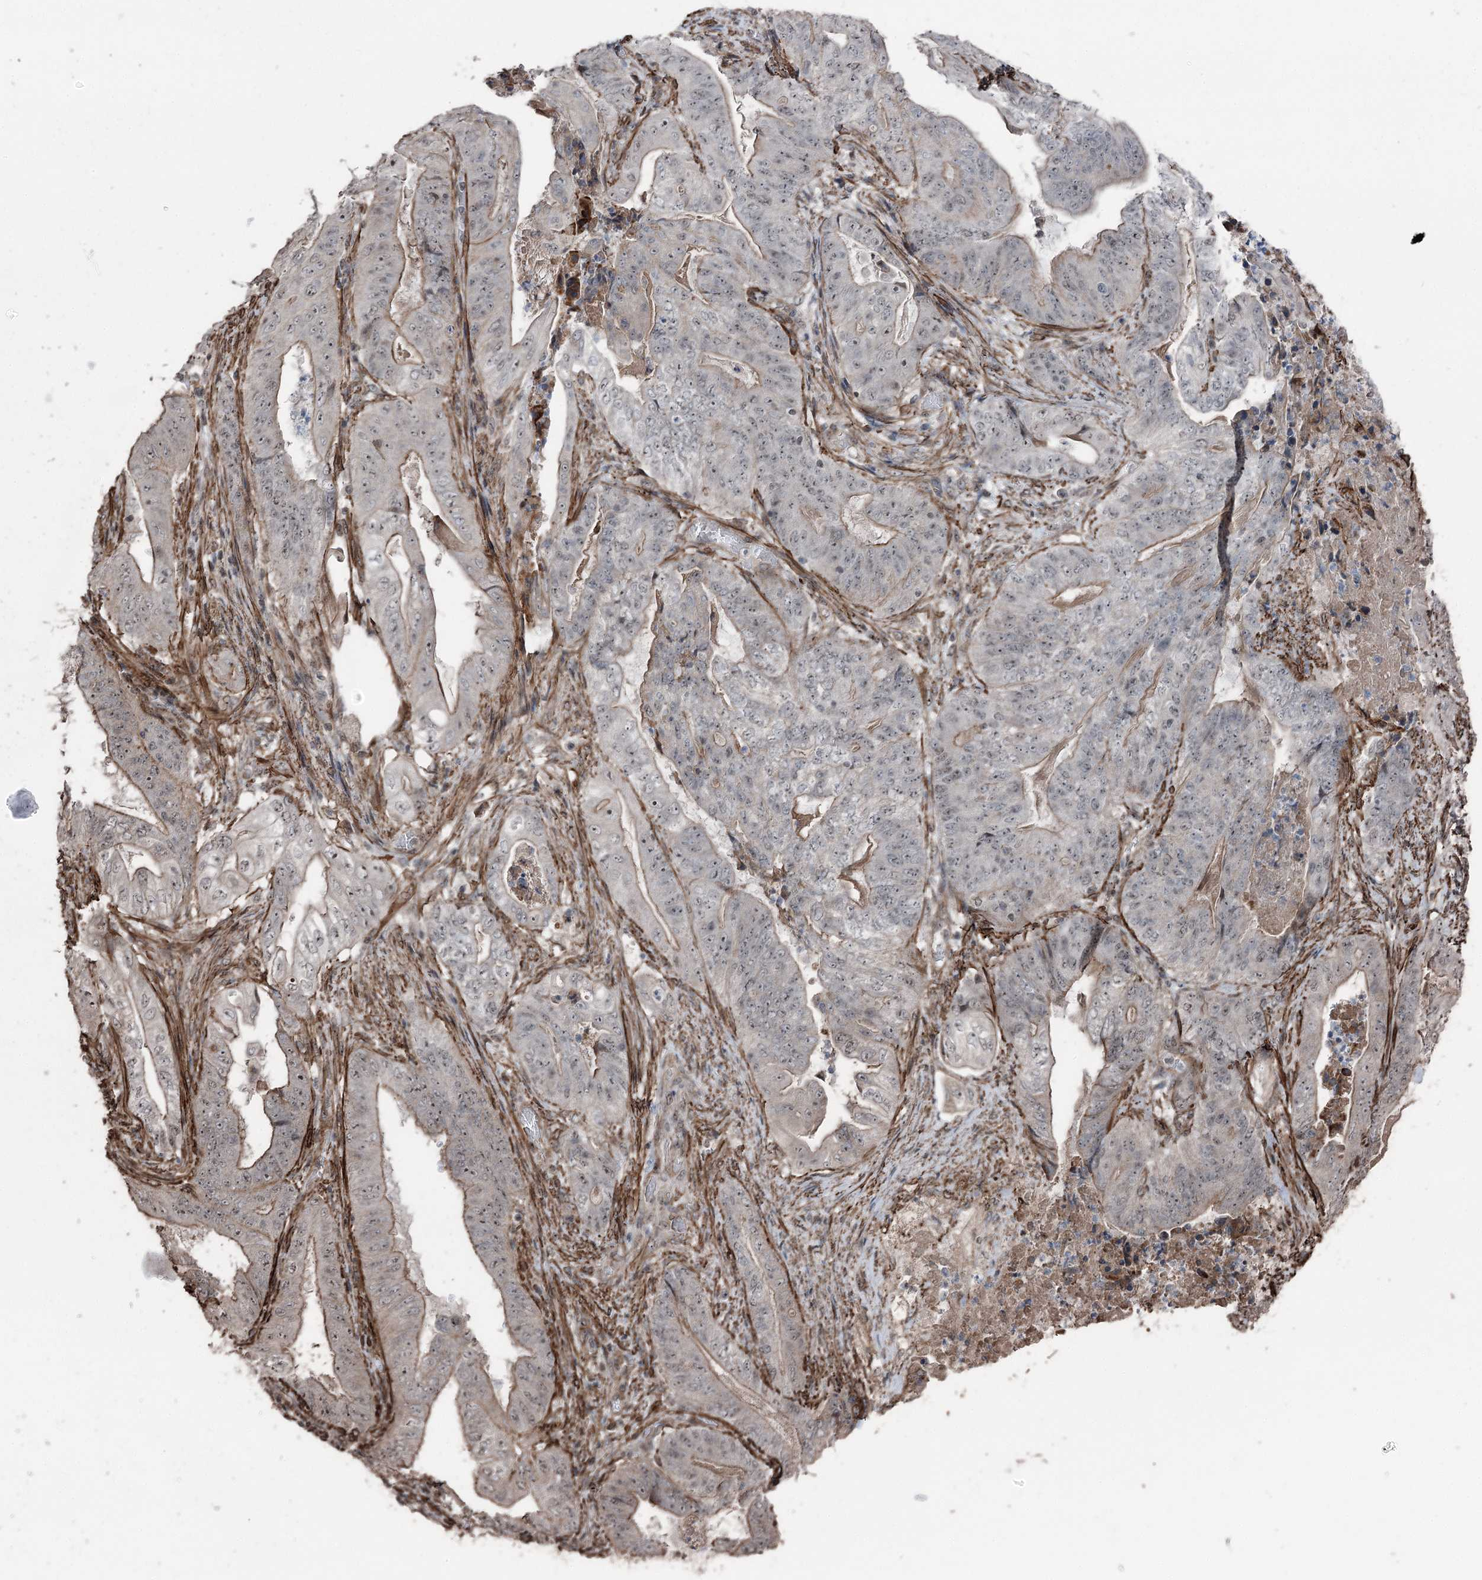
{"staining": {"intensity": "moderate", "quantity": "<25%", "location": "cytoplasmic/membranous,nuclear"}, "tissue": "stomach cancer", "cell_type": "Tumor cells", "image_type": "cancer", "snomed": [{"axis": "morphology", "description": "Adenocarcinoma, NOS"}, {"axis": "topography", "description": "Stomach"}], "caption": "Immunohistochemistry histopathology image of adenocarcinoma (stomach) stained for a protein (brown), which exhibits low levels of moderate cytoplasmic/membranous and nuclear staining in about <25% of tumor cells.", "gene": "CCDC82", "patient": {"sex": "female", "age": 73}}